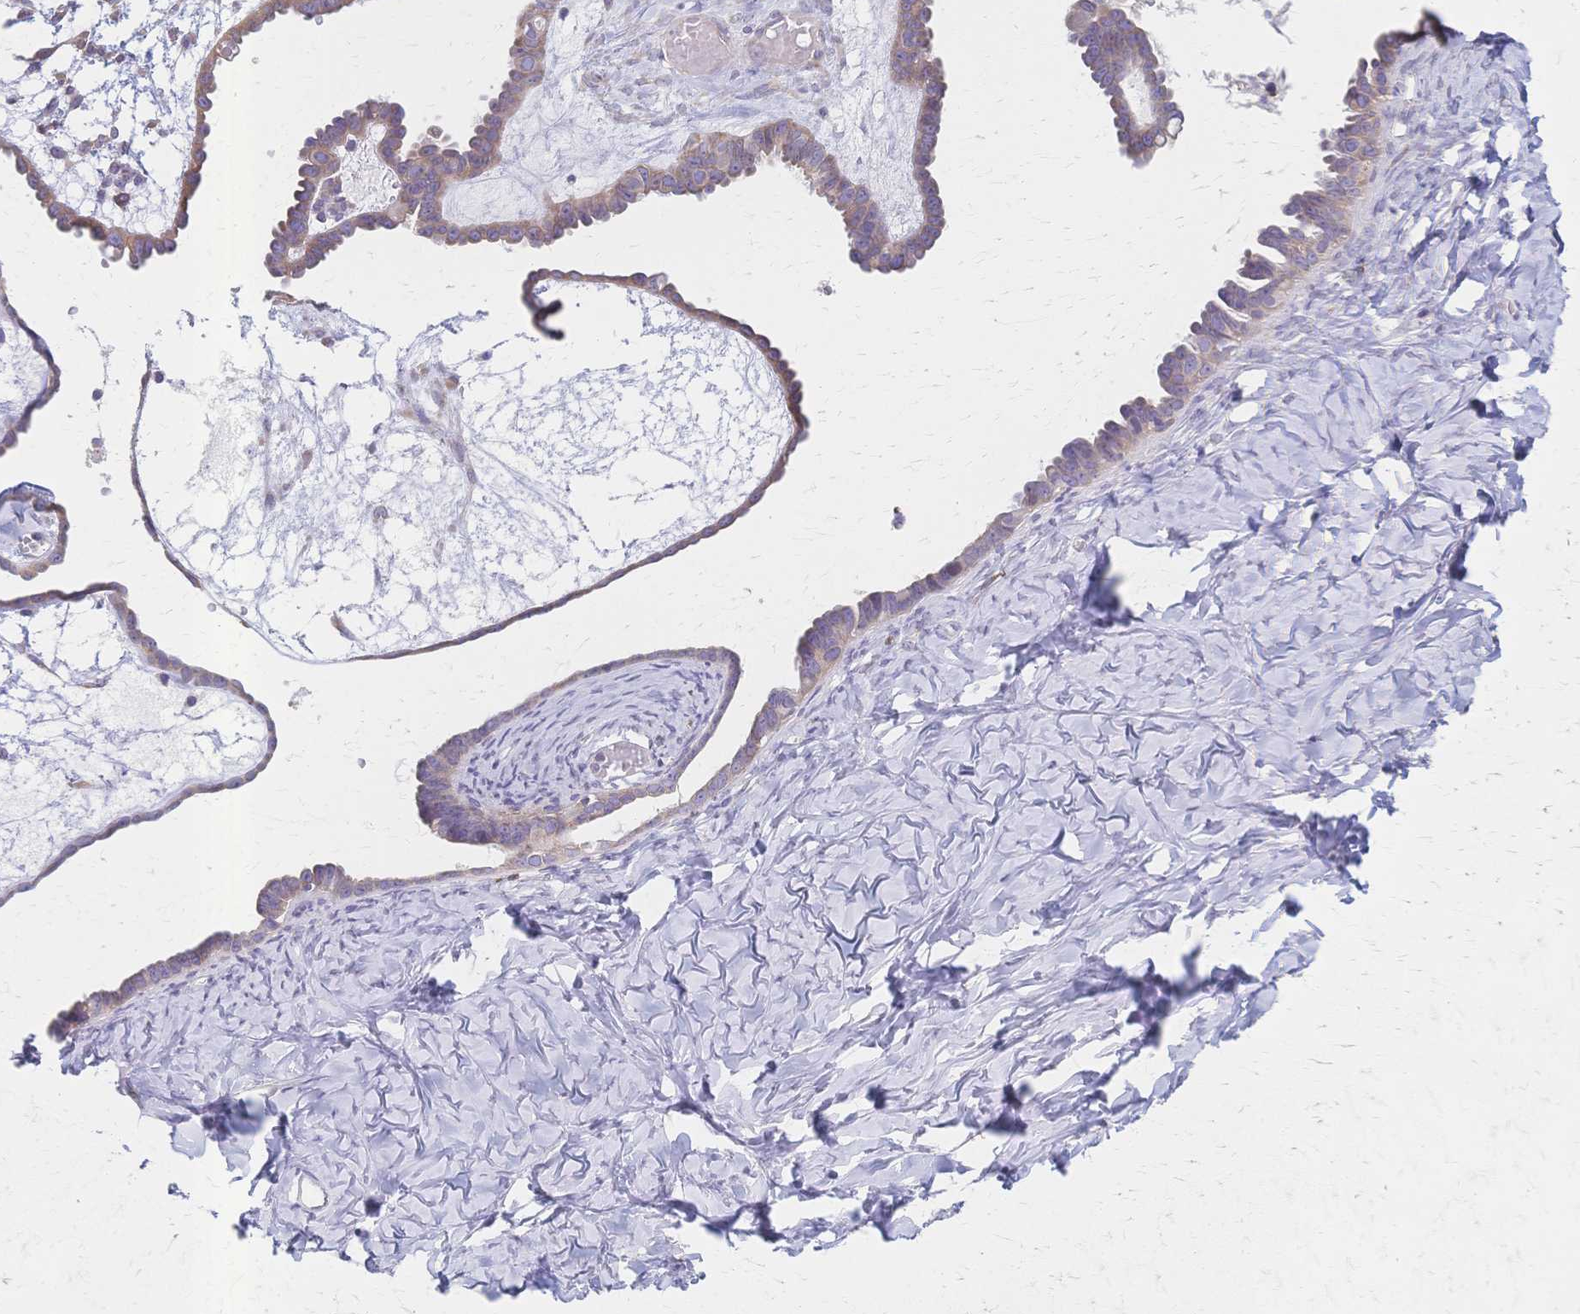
{"staining": {"intensity": "weak", "quantity": "25%-75%", "location": "cytoplasmic/membranous"}, "tissue": "ovarian cancer", "cell_type": "Tumor cells", "image_type": "cancer", "snomed": [{"axis": "morphology", "description": "Cystadenocarcinoma, serous, NOS"}, {"axis": "topography", "description": "Ovary"}], "caption": "DAB (3,3'-diaminobenzidine) immunohistochemical staining of ovarian cancer displays weak cytoplasmic/membranous protein positivity in approximately 25%-75% of tumor cells.", "gene": "CYB5A", "patient": {"sex": "female", "age": 69}}